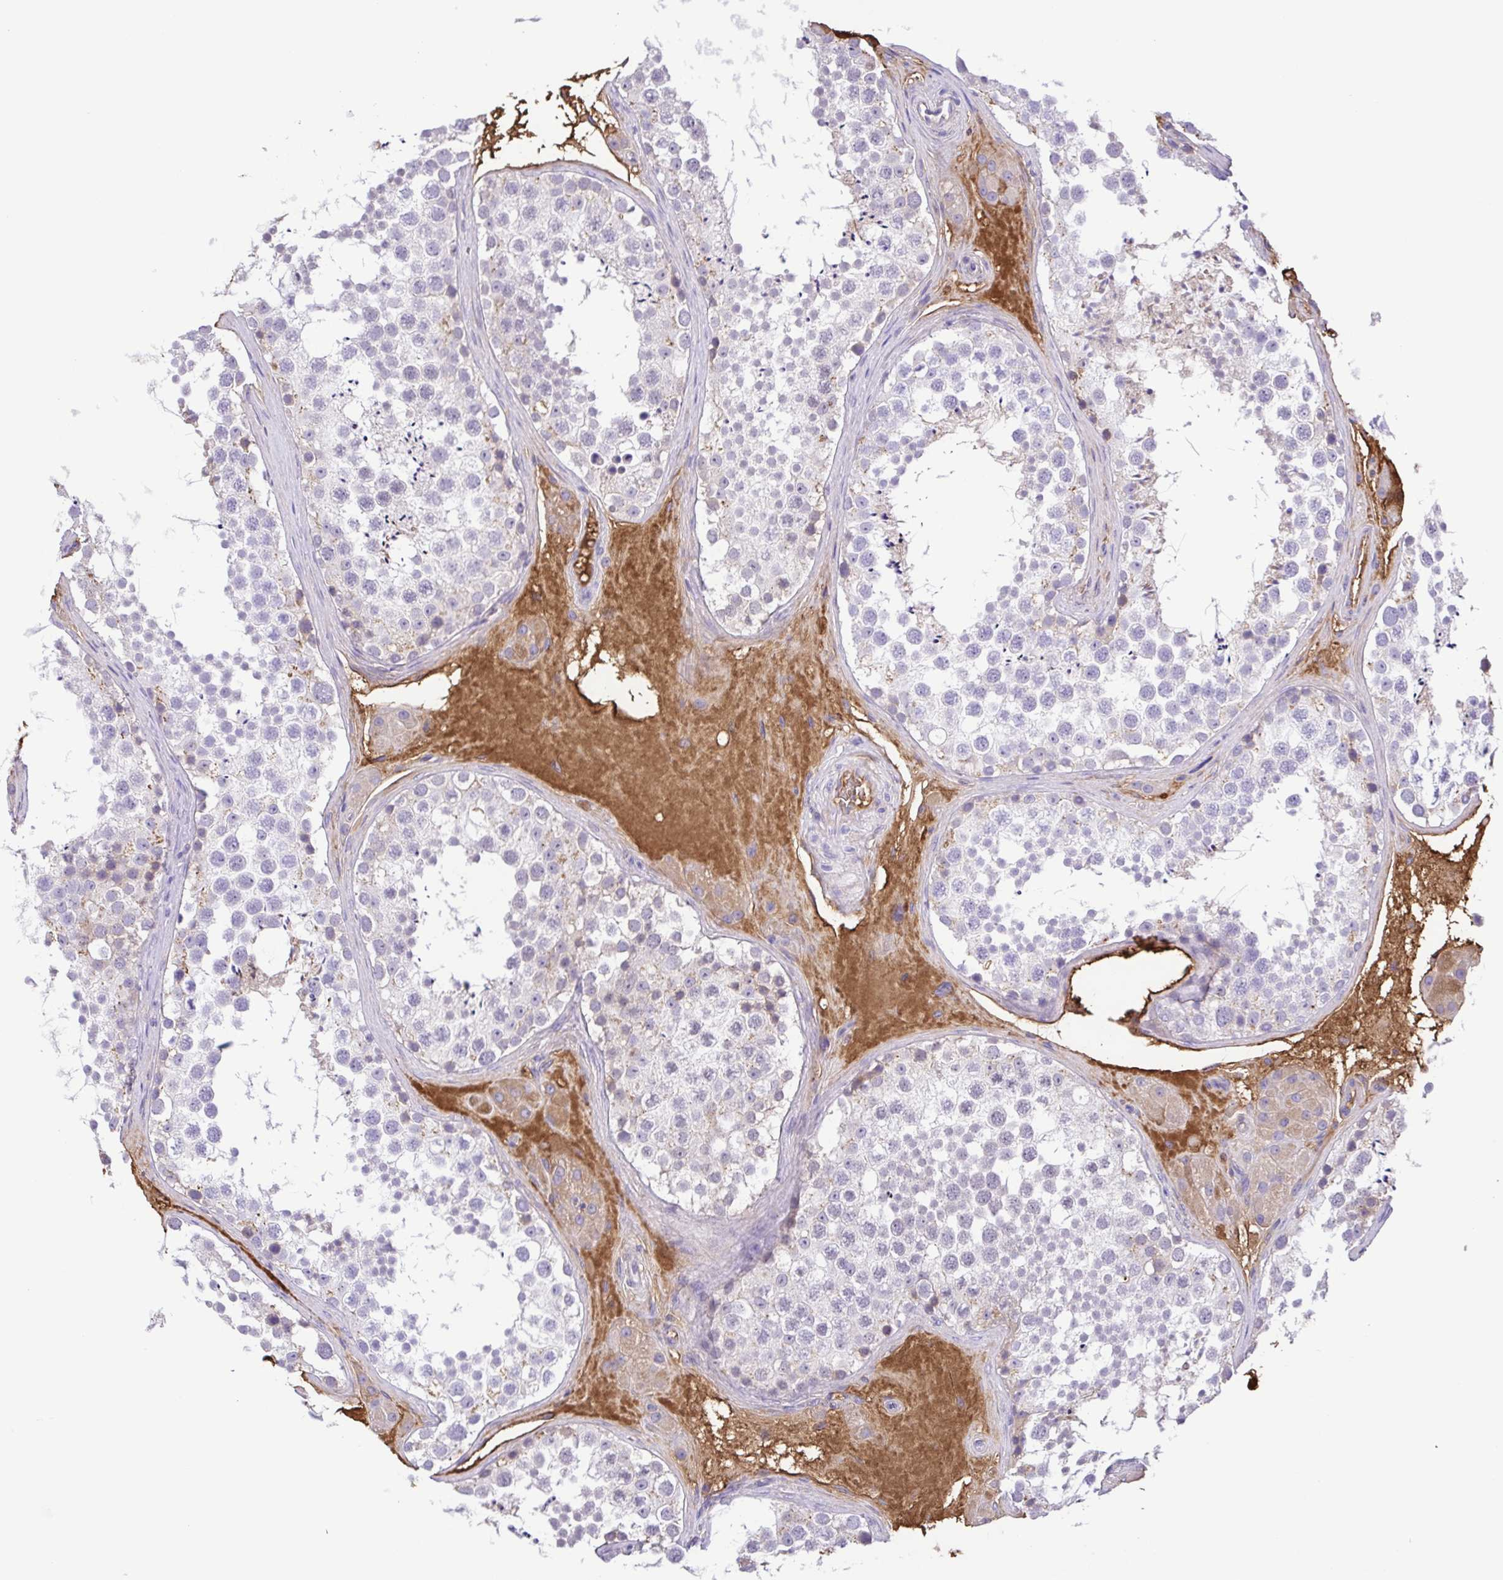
{"staining": {"intensity": "weak", "quantity": "<25%", "location": "nuclear"}, "tissue": "testis", "cell_type": "Cells in seminiferous ducts", "image_type": "normal", "snomed": [{"axis": "morphology", "description": "Normal tissue, NOS"}, {"axis": "topography", "description": "Testis"}], "caption": "DAB (3,3'-diaminobenzidine) immunohistochemical staining of unremarkable human testis exhibits no significant staining in cells in seminiferous ducts. (IHC, brightfield microscopy, high magnification).", "gene": "IGFL1", "patient": {"sex": "male", "age": 41}}